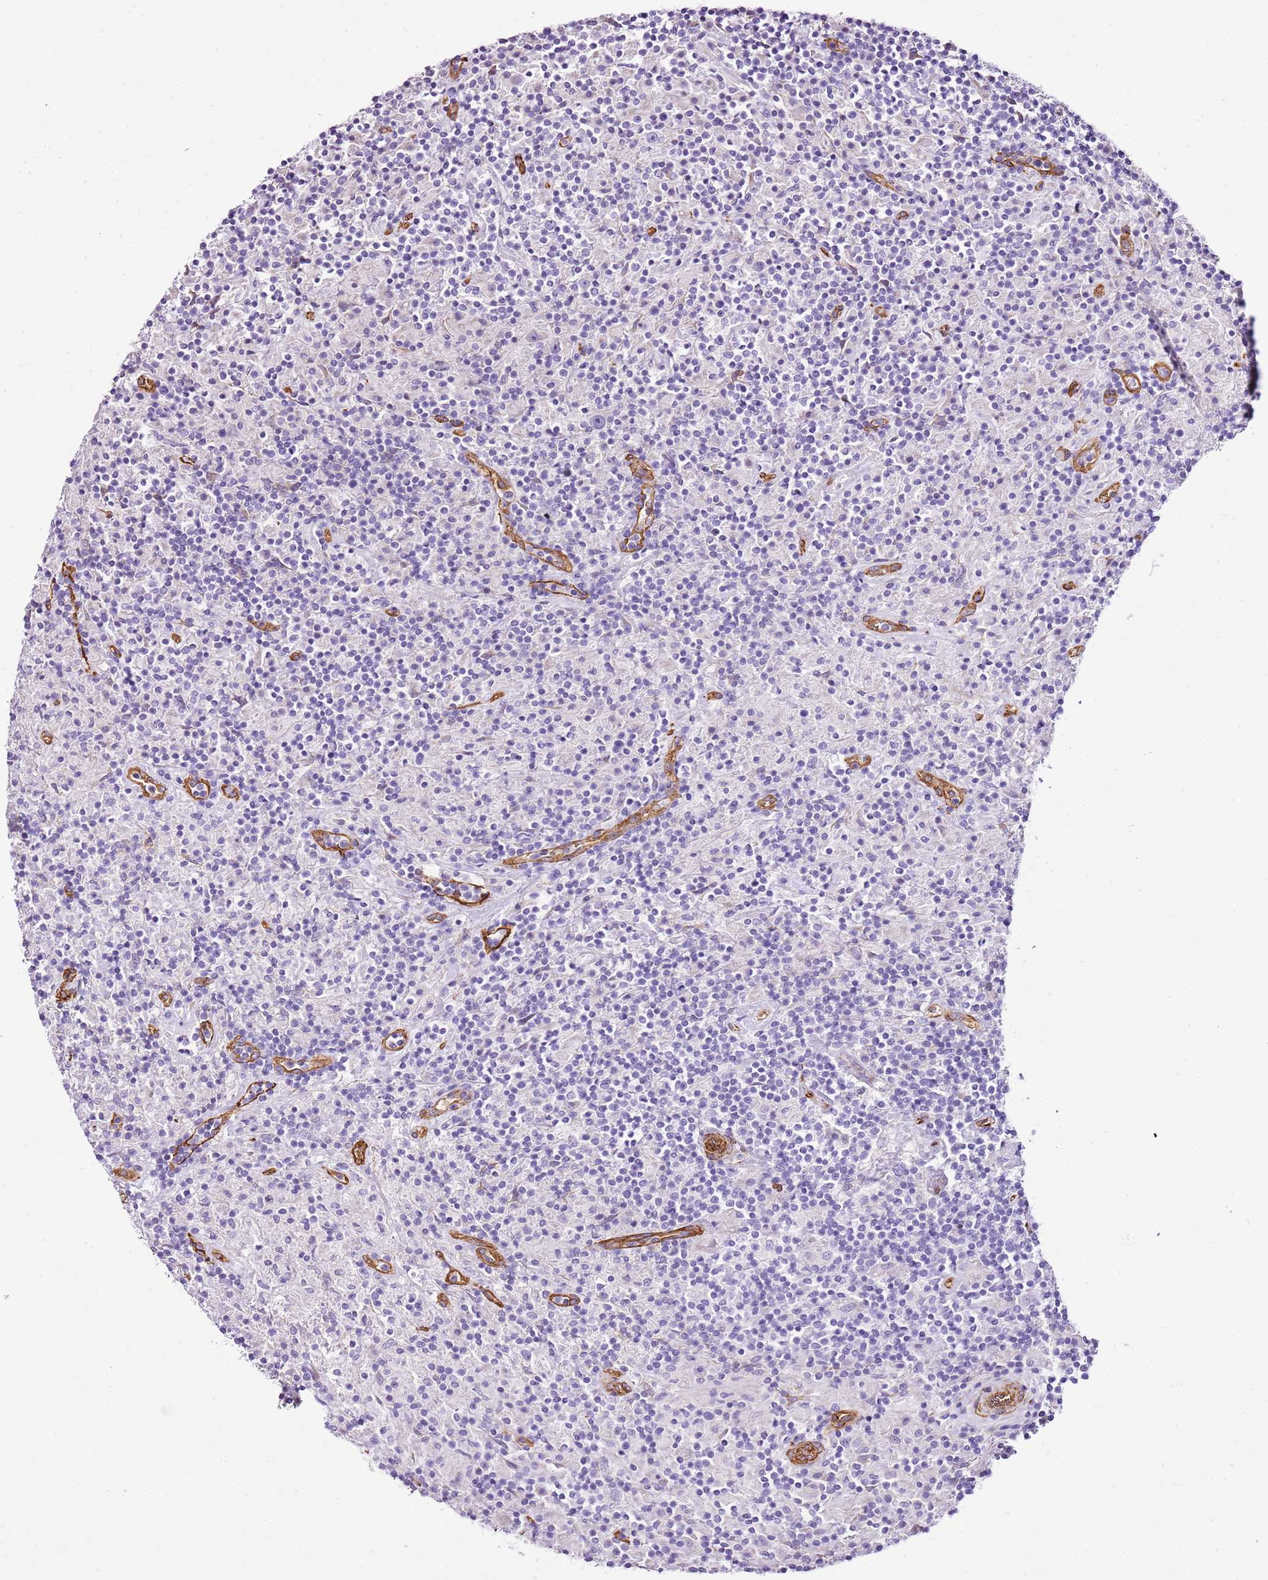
{"staining": {"intensity": "negative", "quantity": "none", "location": "none"}, "tissue": "lymphoma", "cell_type": "Tumor cells", "image_type": "cancer", "snomed": [{"axis": "morphology", "description": "Hodgkin's disease, NOS"}, {"axis": "topography", "description": "Lymph node"}], "caption": "An image of human Hodgkin's disease is negative for staining in tumor cells. (Stains: DAB immunohistochemistry with hematoxylin counter stain, Microscopy: brightfield microscopy at high magnification).", "gene": "CTDSPL", "patient": {"sex": "male", "age": 70}}